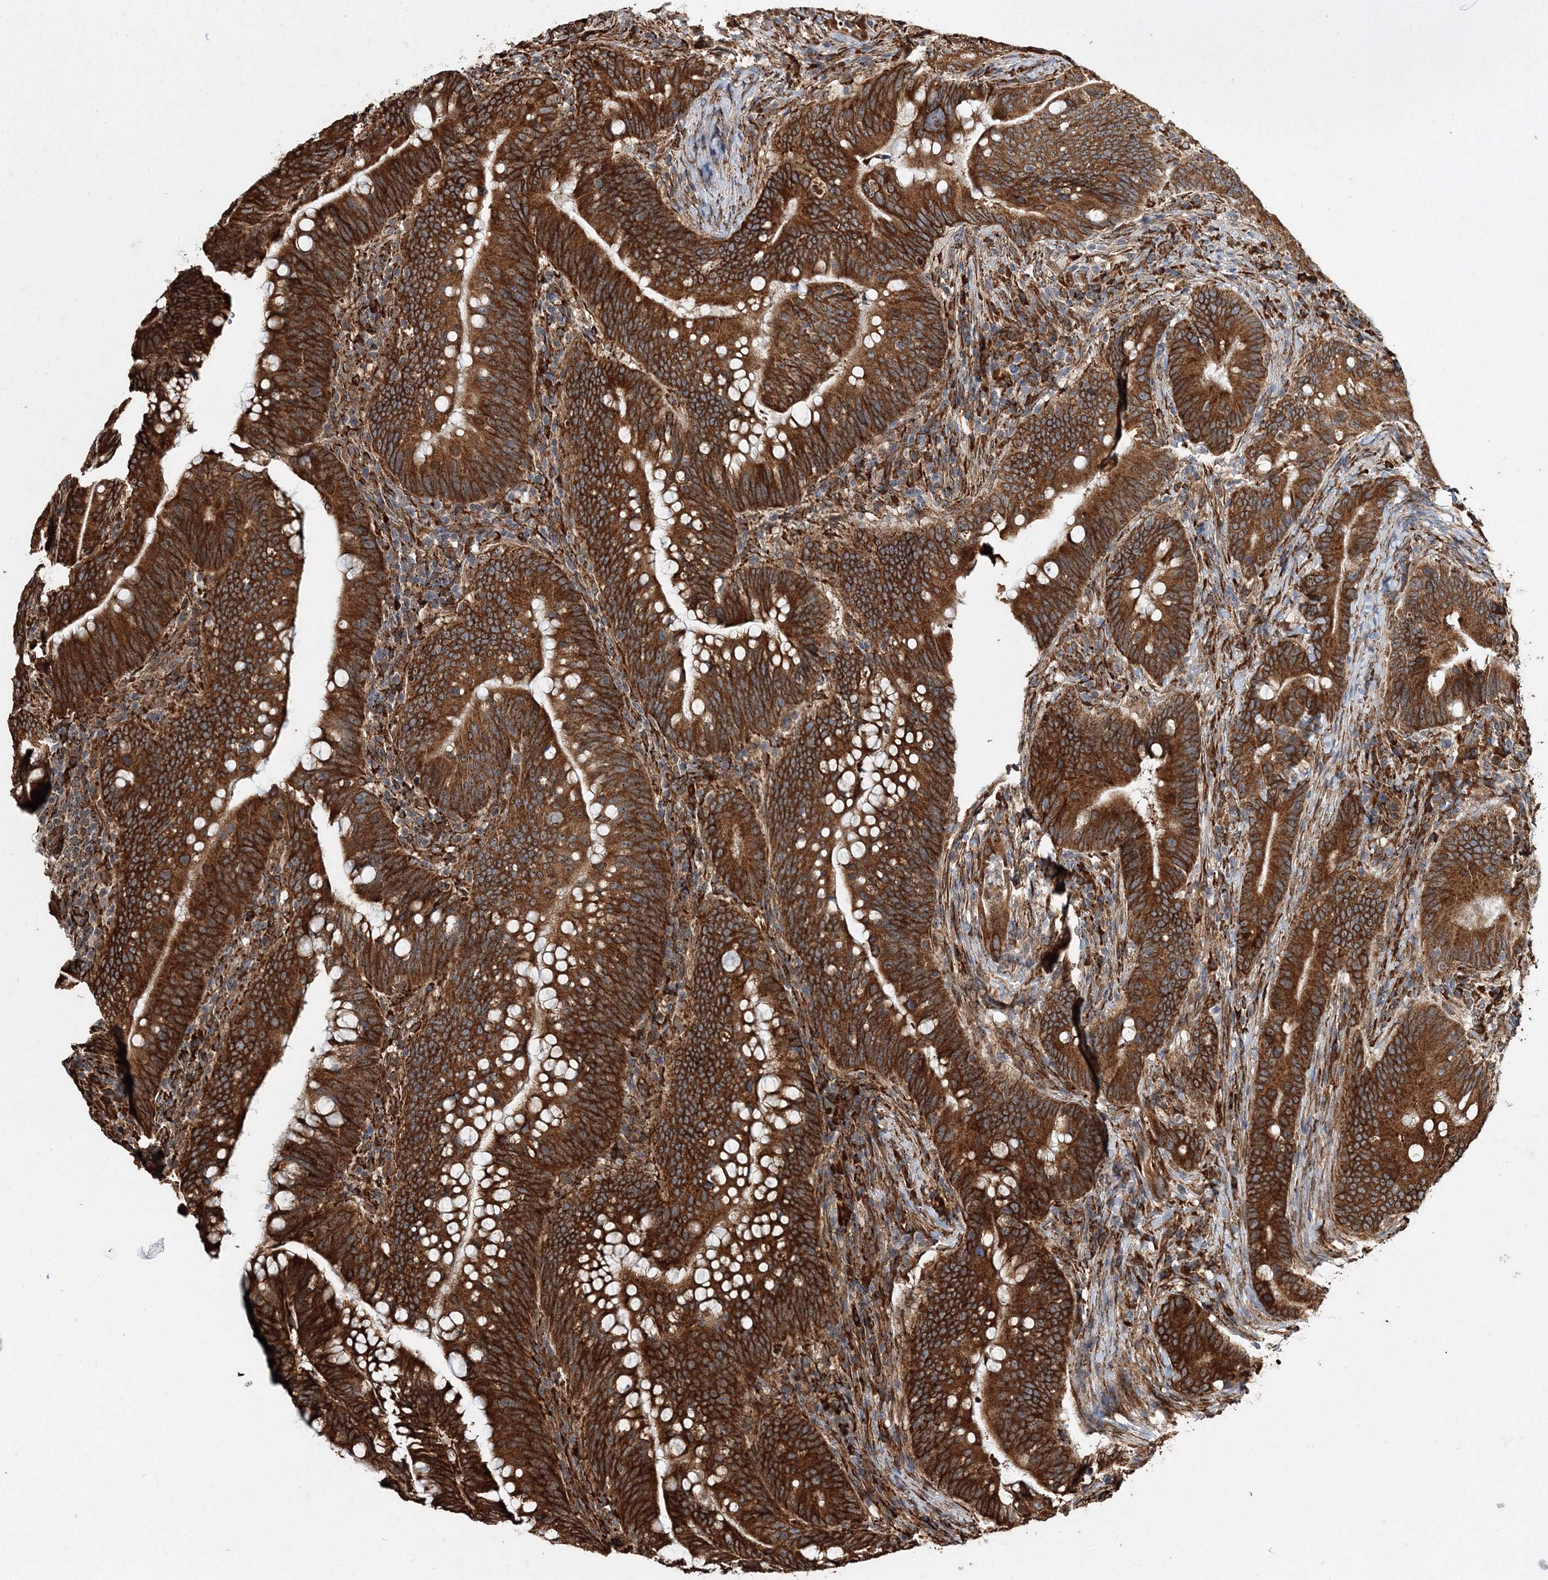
{"staining": {"intensity": "strong", "quantity": ">75%", "location": "cytoplasmic/membranous"}, "tissue": "colorectal cancer", "cell_type": "Tumor cells", "image_type": "cancer", "snomed": [{"axis": "morphology", "description": "Adenocarcinoma, NOS"}, {"axis": "topography", "description": "Colon"}], "caption": "Immunohistochemistry (DAB (3,3'-diaminobenzidine)) staining of colorectal cancer displays strong cytoplasmic/membranous protein expression in about >75% of tumor cells.", "gene": "SCRN3", "patient": {"sex": "female", "age": 66}}